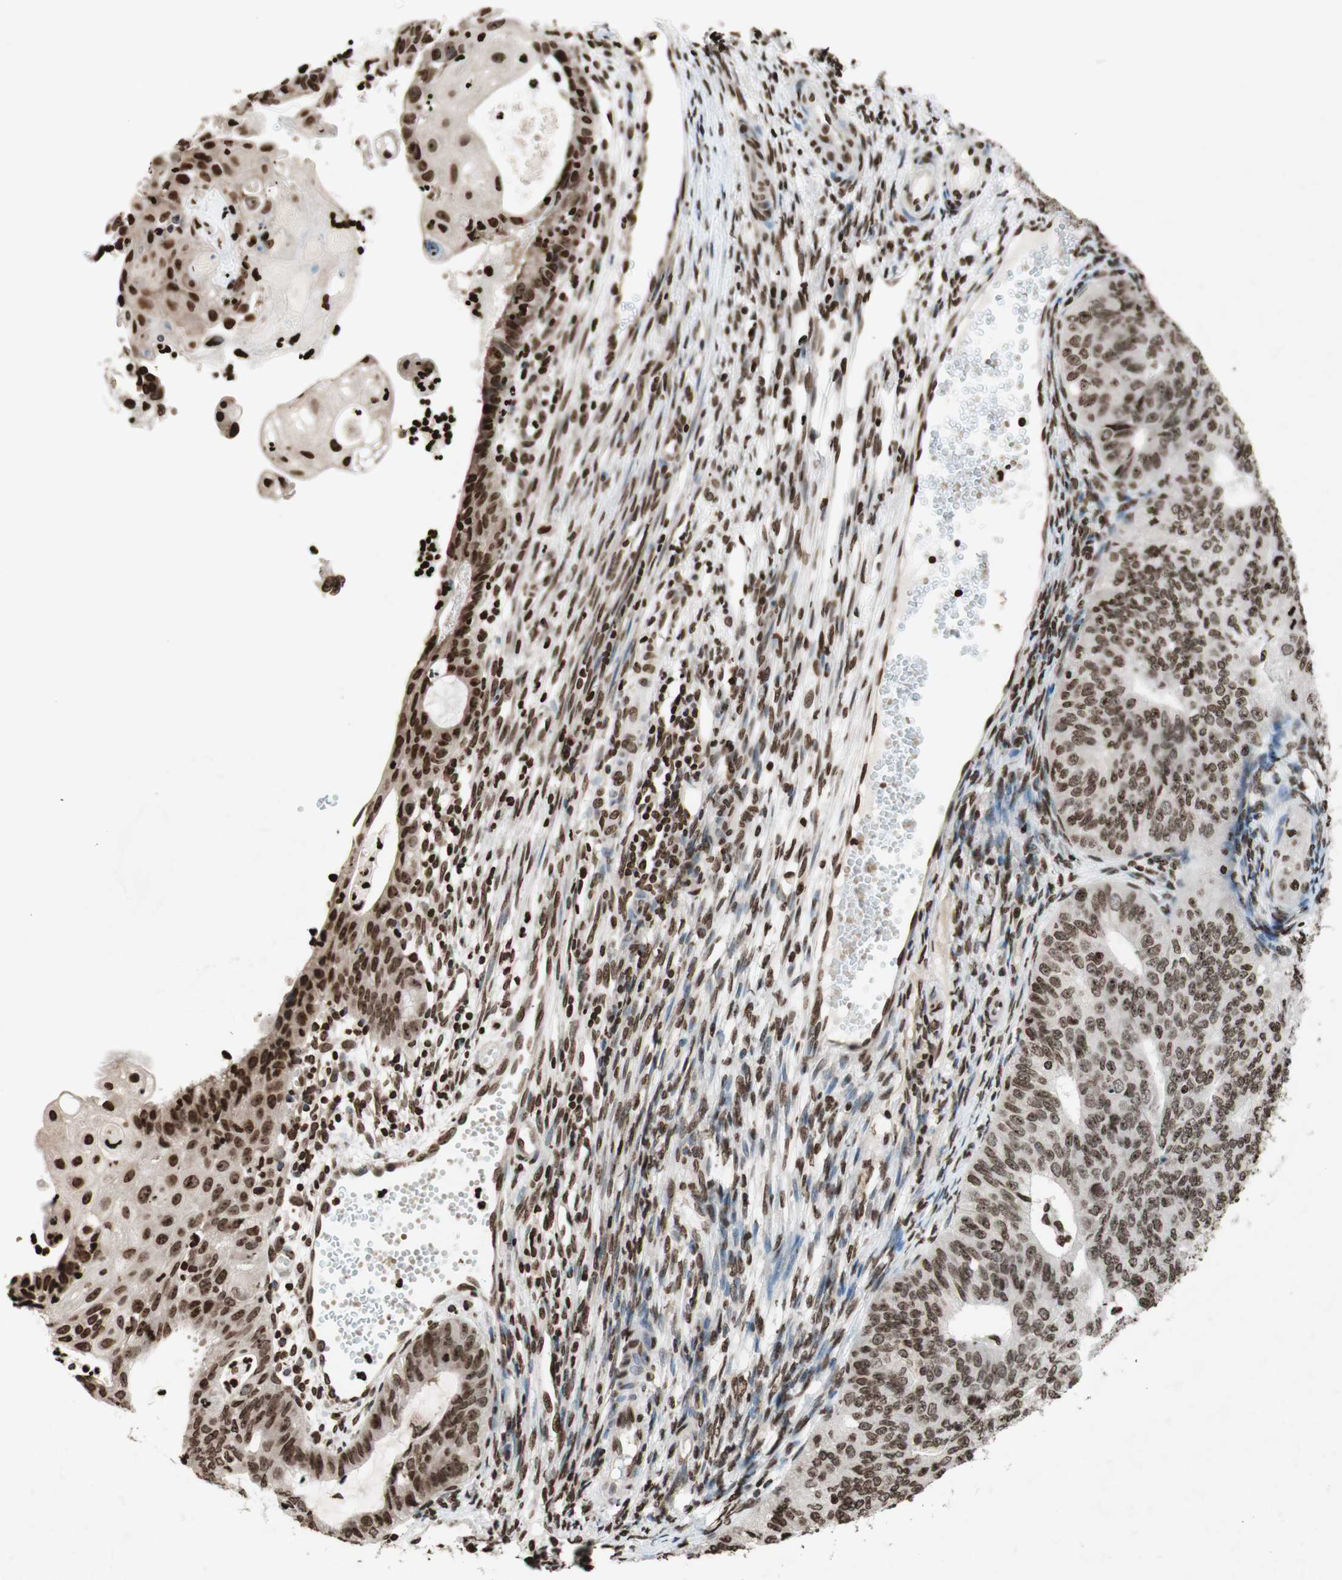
{"staining": {"intensity": "moderate", "quantity": ">75%", "location": "nuclear"}, "tissue": "endometrial cancer", "cell_type": "Tumor cells", "image_type": "cancer", "snomed": [{"axis": "morphology", "description": "Adenocarcinoma, NOS"}, {"axis": "topography", "description": "Endometrium"}], "caption": "Protein analysis of endometrial adenocarcinoma tissue demonstrates moderate nuclear positivity in about >75% of tumor cells. The staining is performed using DAB (3,3'-diaminobenzidine) brown chromogen to label protein expression. The nuclei are counter-stained blue using hematoxylin.", "gene": "NCOA3", "patient": {"sex": "female", "age": 32}}